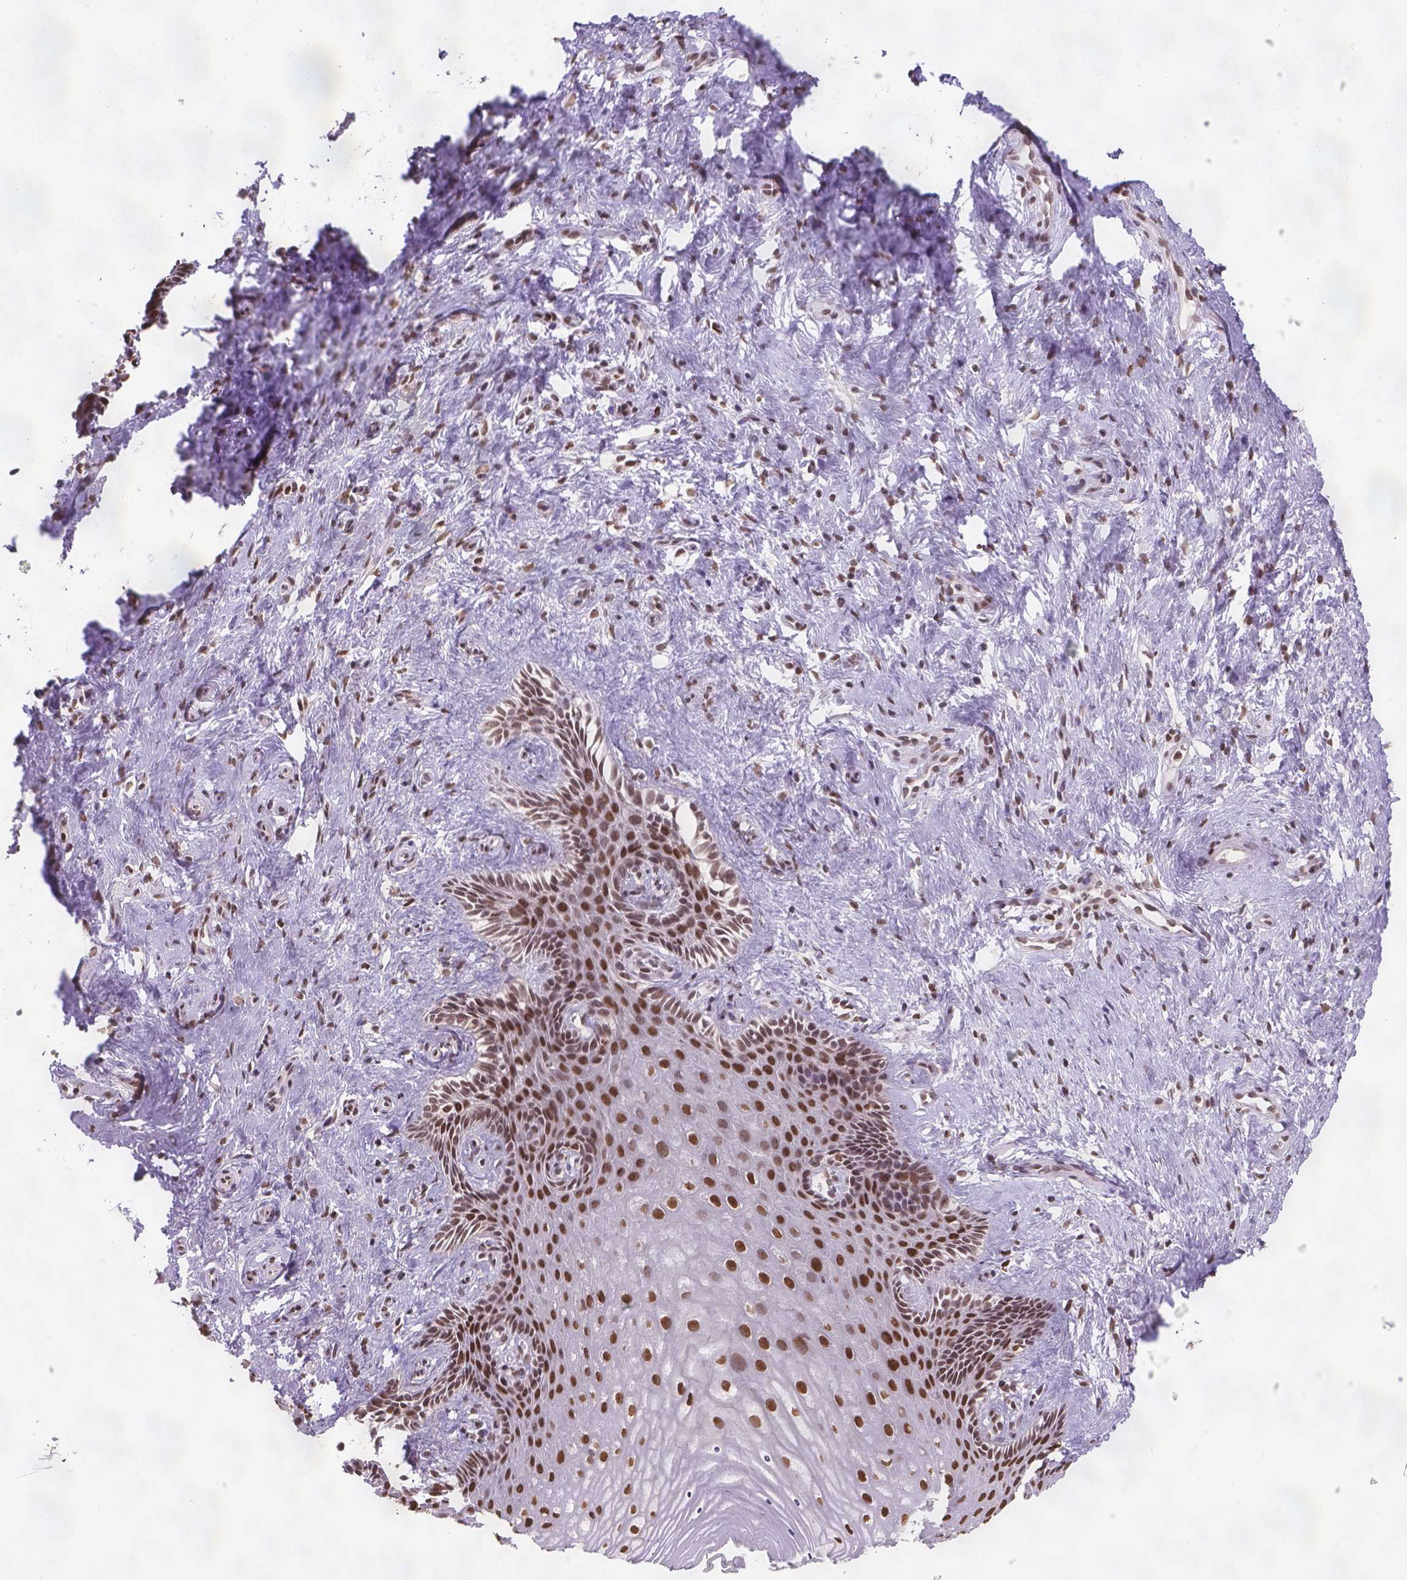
{"staining": {"intensity": "strong", "quantity": ">75%", "location": "nuclear"}, "tissue": "vagina", "cell_type": "Squamous epithelial cells", "image_type": "normal", "snomed": [{"axis": "morphology", "description": "Normal tissue, NOS"}, {"axis": "topography", "description": "Vagina"}], "caption": "Normal vagina displays strong nuclear staining in about >75% of squamous epithelial cells The staining was performed using DAB to visualize the protein expression in brown, while the nuclei were stained in blue with hematoxylin (Magnification: 20x)..", "gene": "FANCE", "patient": {"sex": "female", "age": 42}}